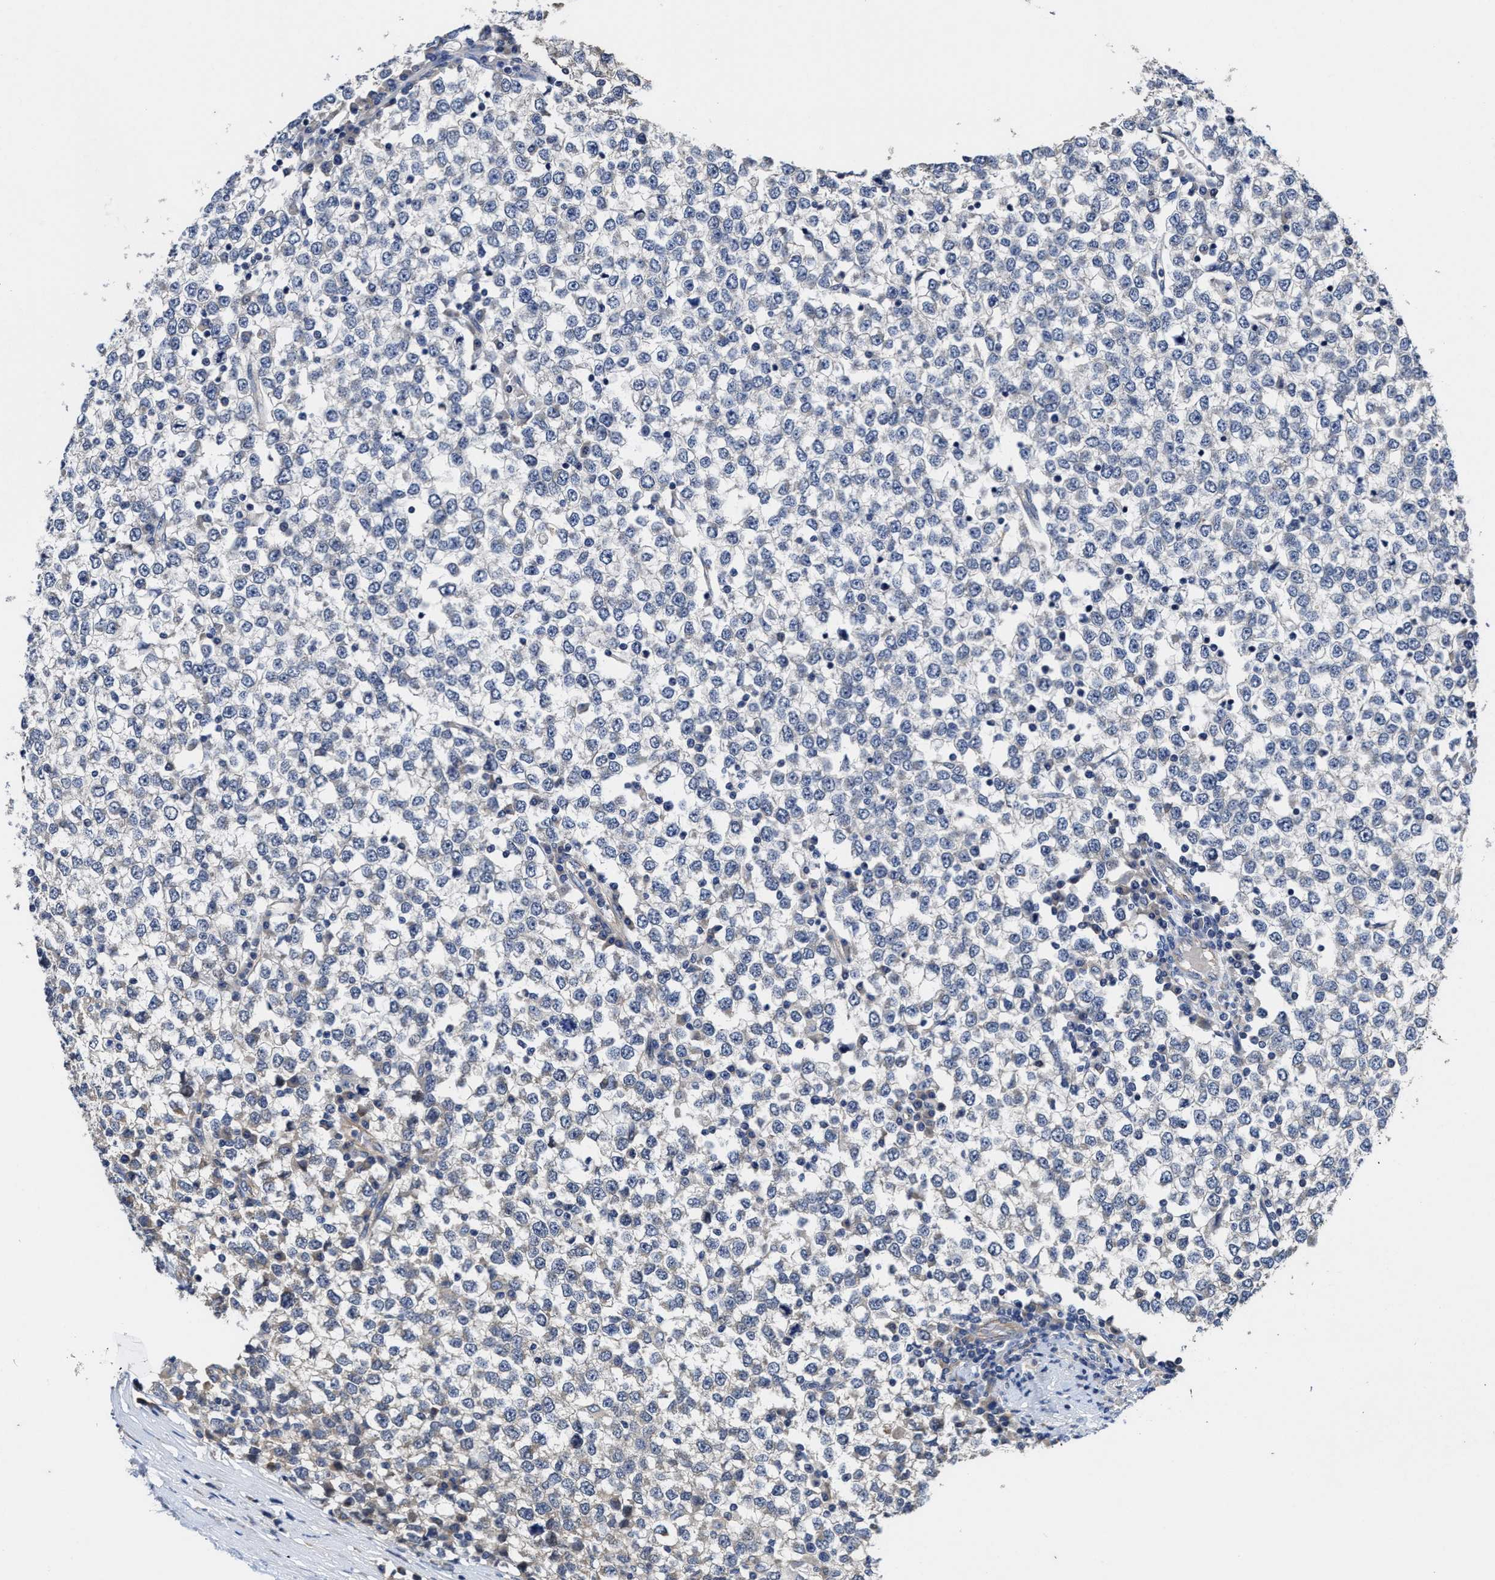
{"staining": {"intensity": "negative", "quantity": "none", "location": "none"}, "tissue": "testis cancer", "cell_type": "Tumor cells", "image_type": "cancer", "snomed": [{"axis": "morphology", "description": "Seminoma, NOS"}, {"axis": "topography", "description": "Testis"}], "caption": "Tumor cells are negative for protein expression in human testis seminoma.", "gene": "TRAF6", "patient": {"sex": "male", "age": 65}}